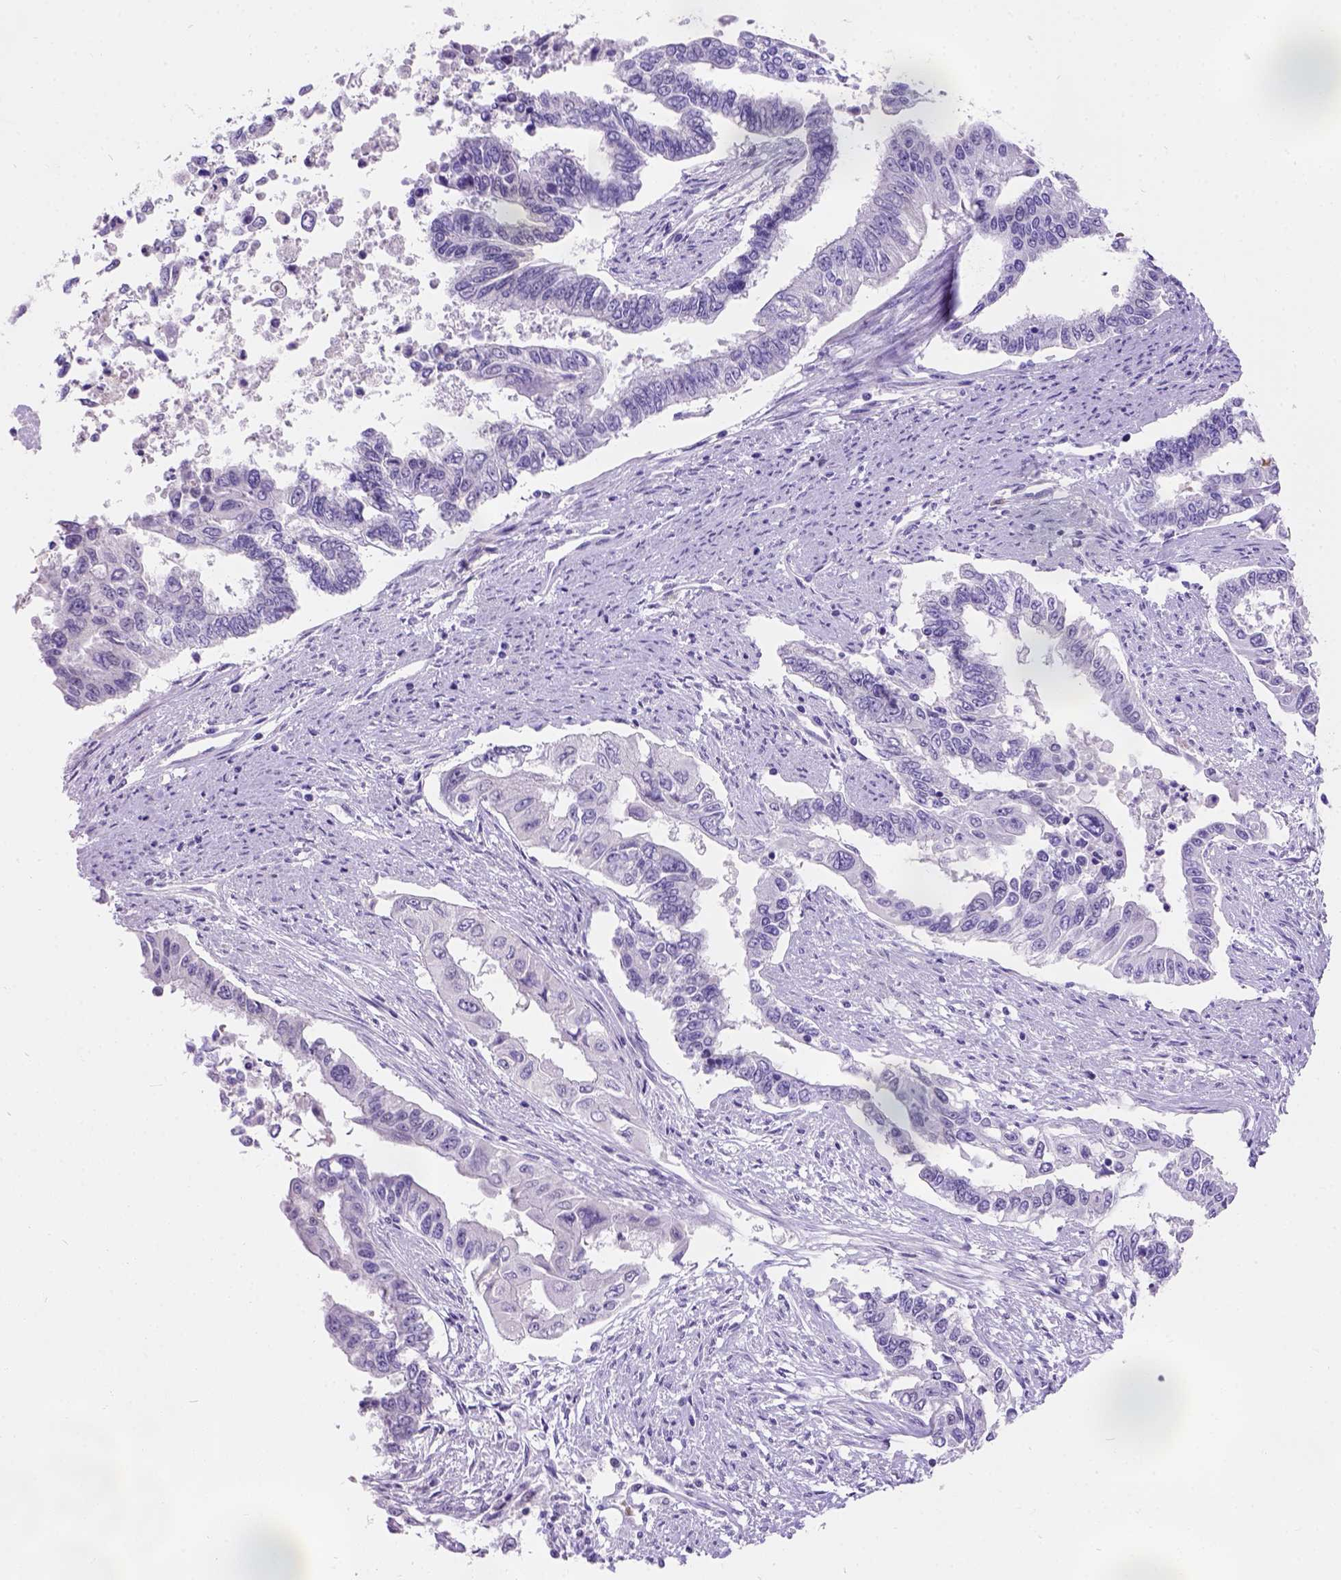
{"staining": {"intensity": "negative", "quantity": "none", "location": "none"}, "tissue": "endometrial cancer", "cell_type": "Tumor cells", "image_type": "cancer", "snomed": [{"axis": "morphology", "description": "Adenocarcinoma, NOS"}, {"axis": "topography", "description": "Uterus"}], "caption": "The IHC photomicrograph has no significant expression in tumor cells of endometrial cancer tissue.", "gene": "PHF7", "patient": {"sex": "female", "age": 59}}